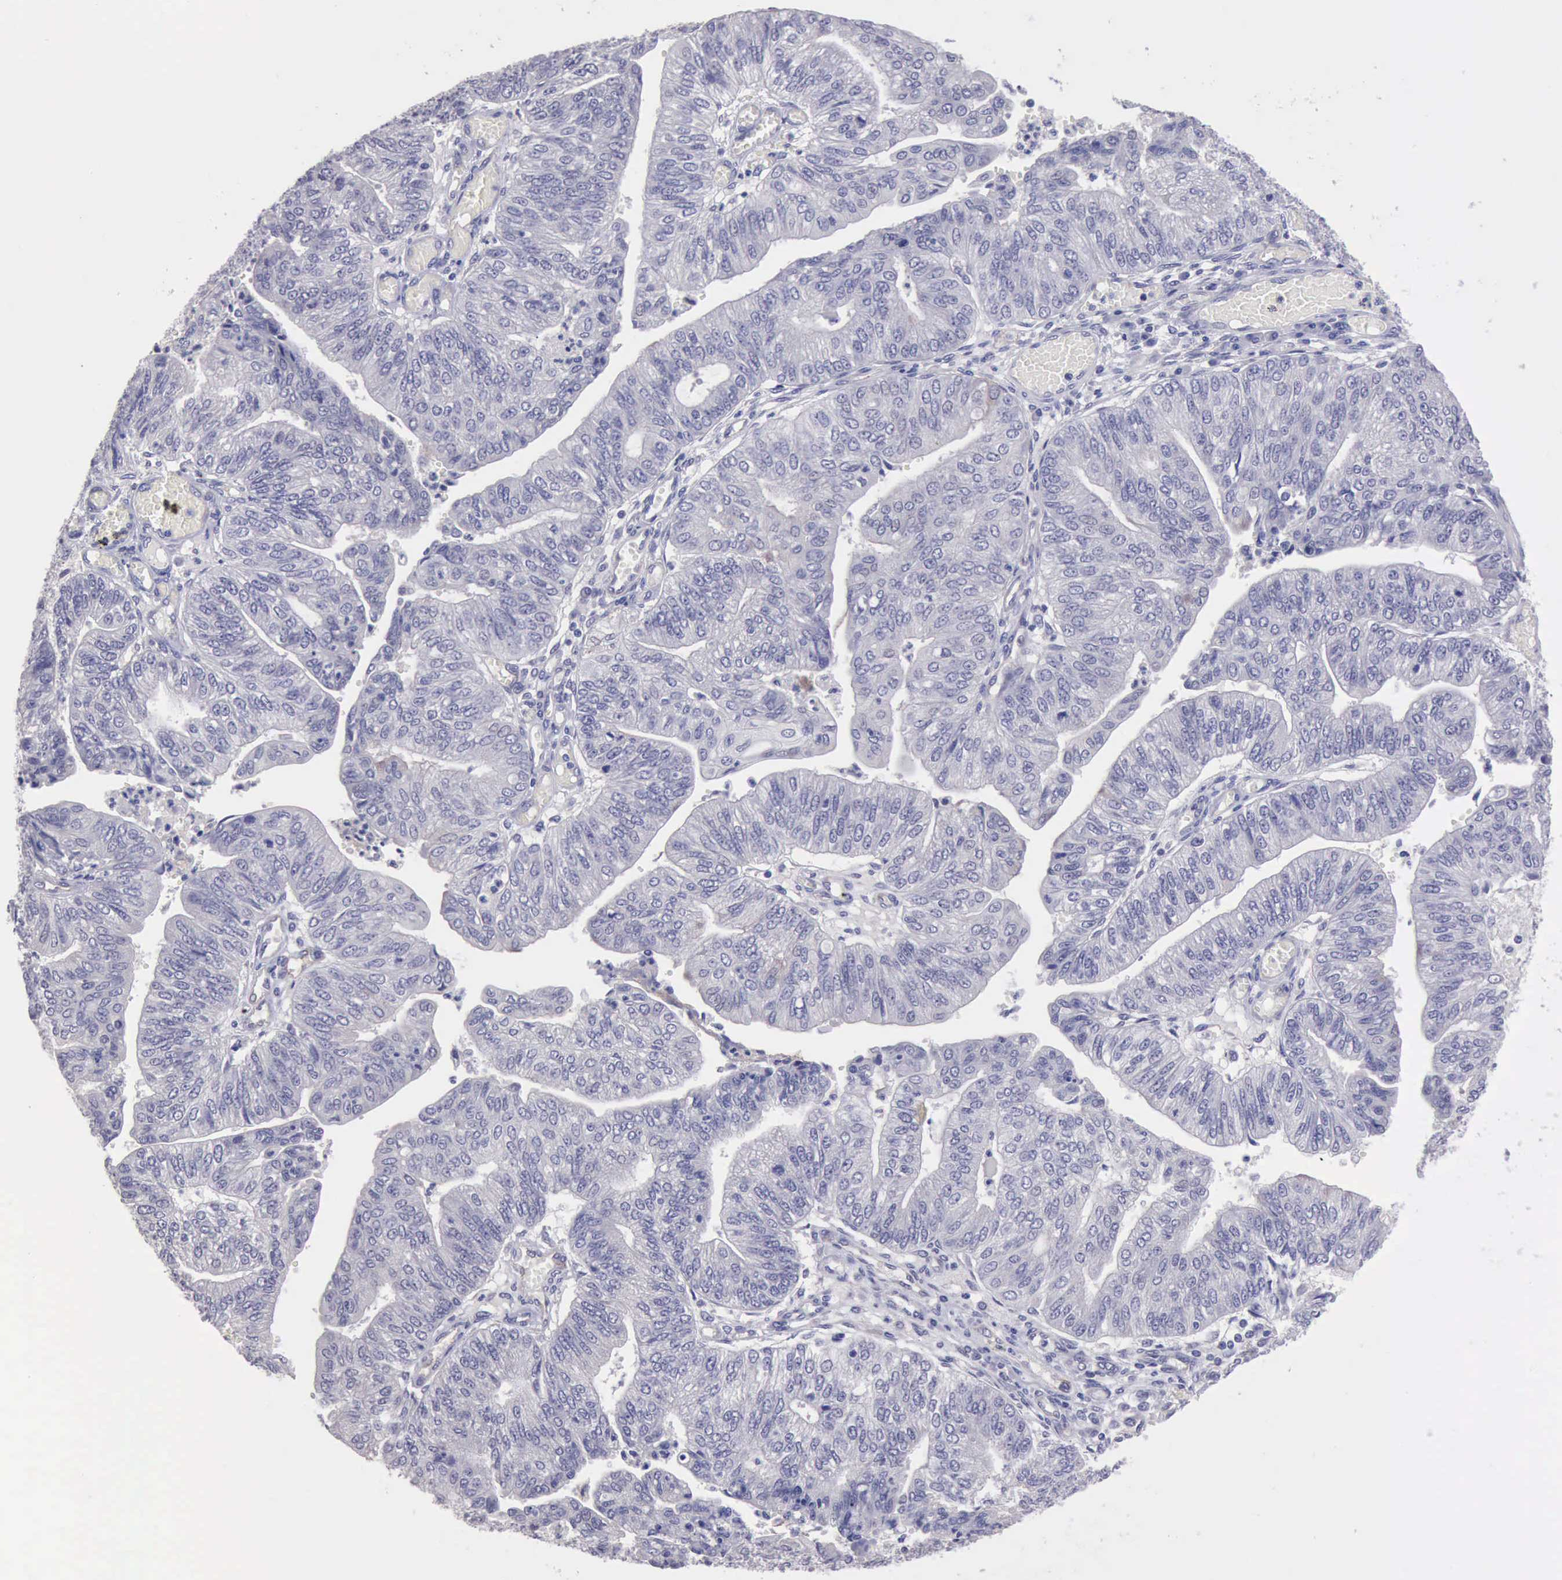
{"staining": {"intensity": "negative", "quantity": "none", "location": "none"}, "tissue": "endometrial cancer", "cell_type": "Tumor cells", "image_type": "cancer", "snomed": [{"axis": "morphology", "description": "Adenocarcinoma, NOS"}, {"axis": "topography", "description": "Endometrium"}], "caption": "This is a micrograph of IHC staining of endometrial adenocarcinoma, which shows no positivity in tumor cells.", "gene": "KCND1", "patient": {"sex": "female", "age": 59}}